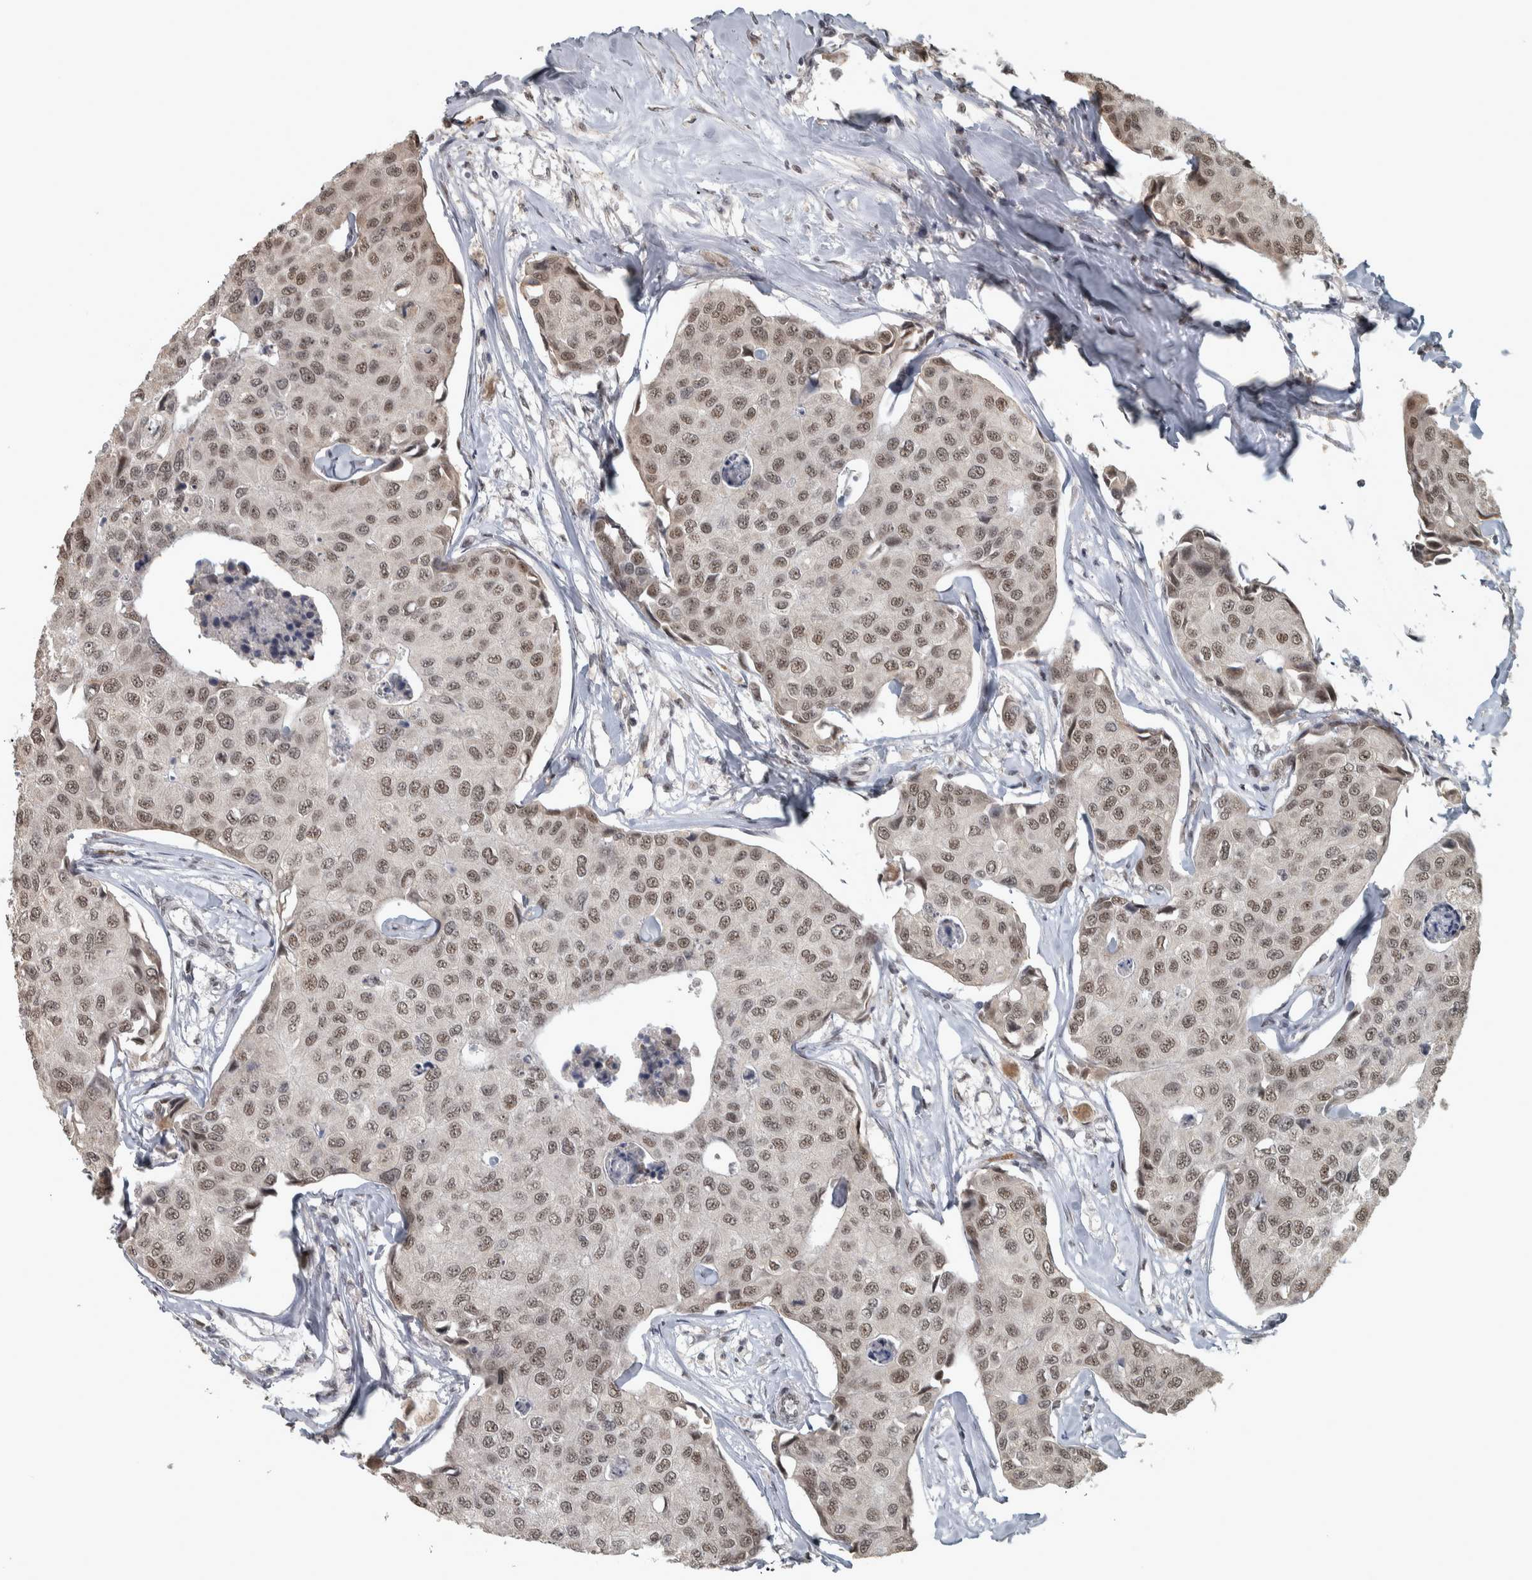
{"staining": {"intensity": "weak", "quantity": ">75%", "location": "nuclear"}, "tissue": "breast cancer", "cell_type": "Tumor cells", "image_type": "cancer", "snomed": [{"axis": "morphology", "description": "Duct carcinoma"}, {"axis": "topography", "description": "Breast"}], "caption": "A brown stain shows weak nuclear staining of a protein in invasive ductal carcinoma (breast) tumor cells.", "gene": "DDX42", "patient": {"sex": "female", "age": 80}}